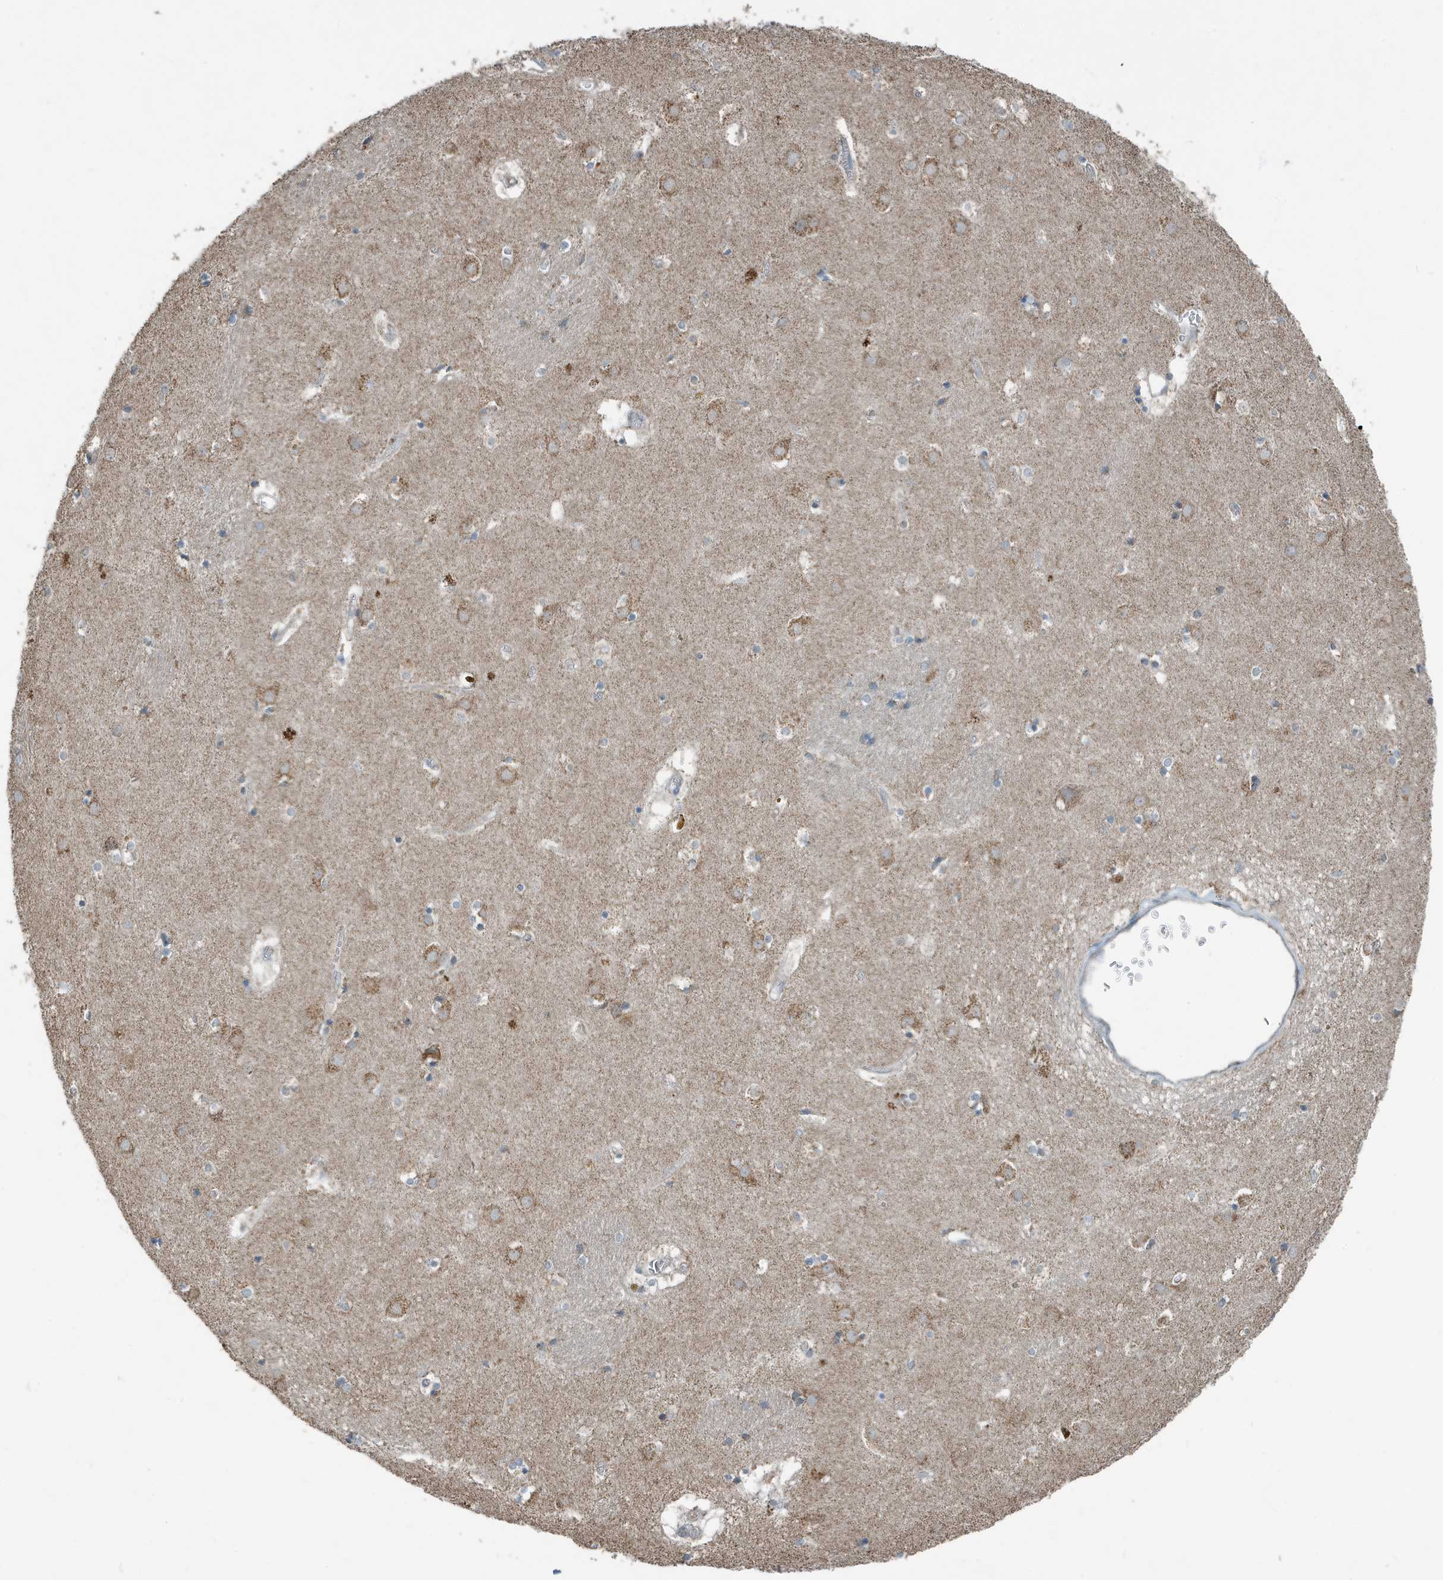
{"staining": {"intensity": "moderate", "quantity": "<25%", "location": "cytoplasmic/membranous"}, "tissue": "caudate", "cell_type": "Glial cells", "image_type": "normal", "snomed": [{"axis": "morphology", "description": "Normal tissue, NOS"}, {"axis": "topography", "description": "Lateral ventricle wall"}], "caption": "Moderate cytoplasmic/membranous expression for a protein is present in approximately <25% of glial cells of normal caudate using IHC.", "gene": "MT", "patient": {"sex": "male", "age": 70}}